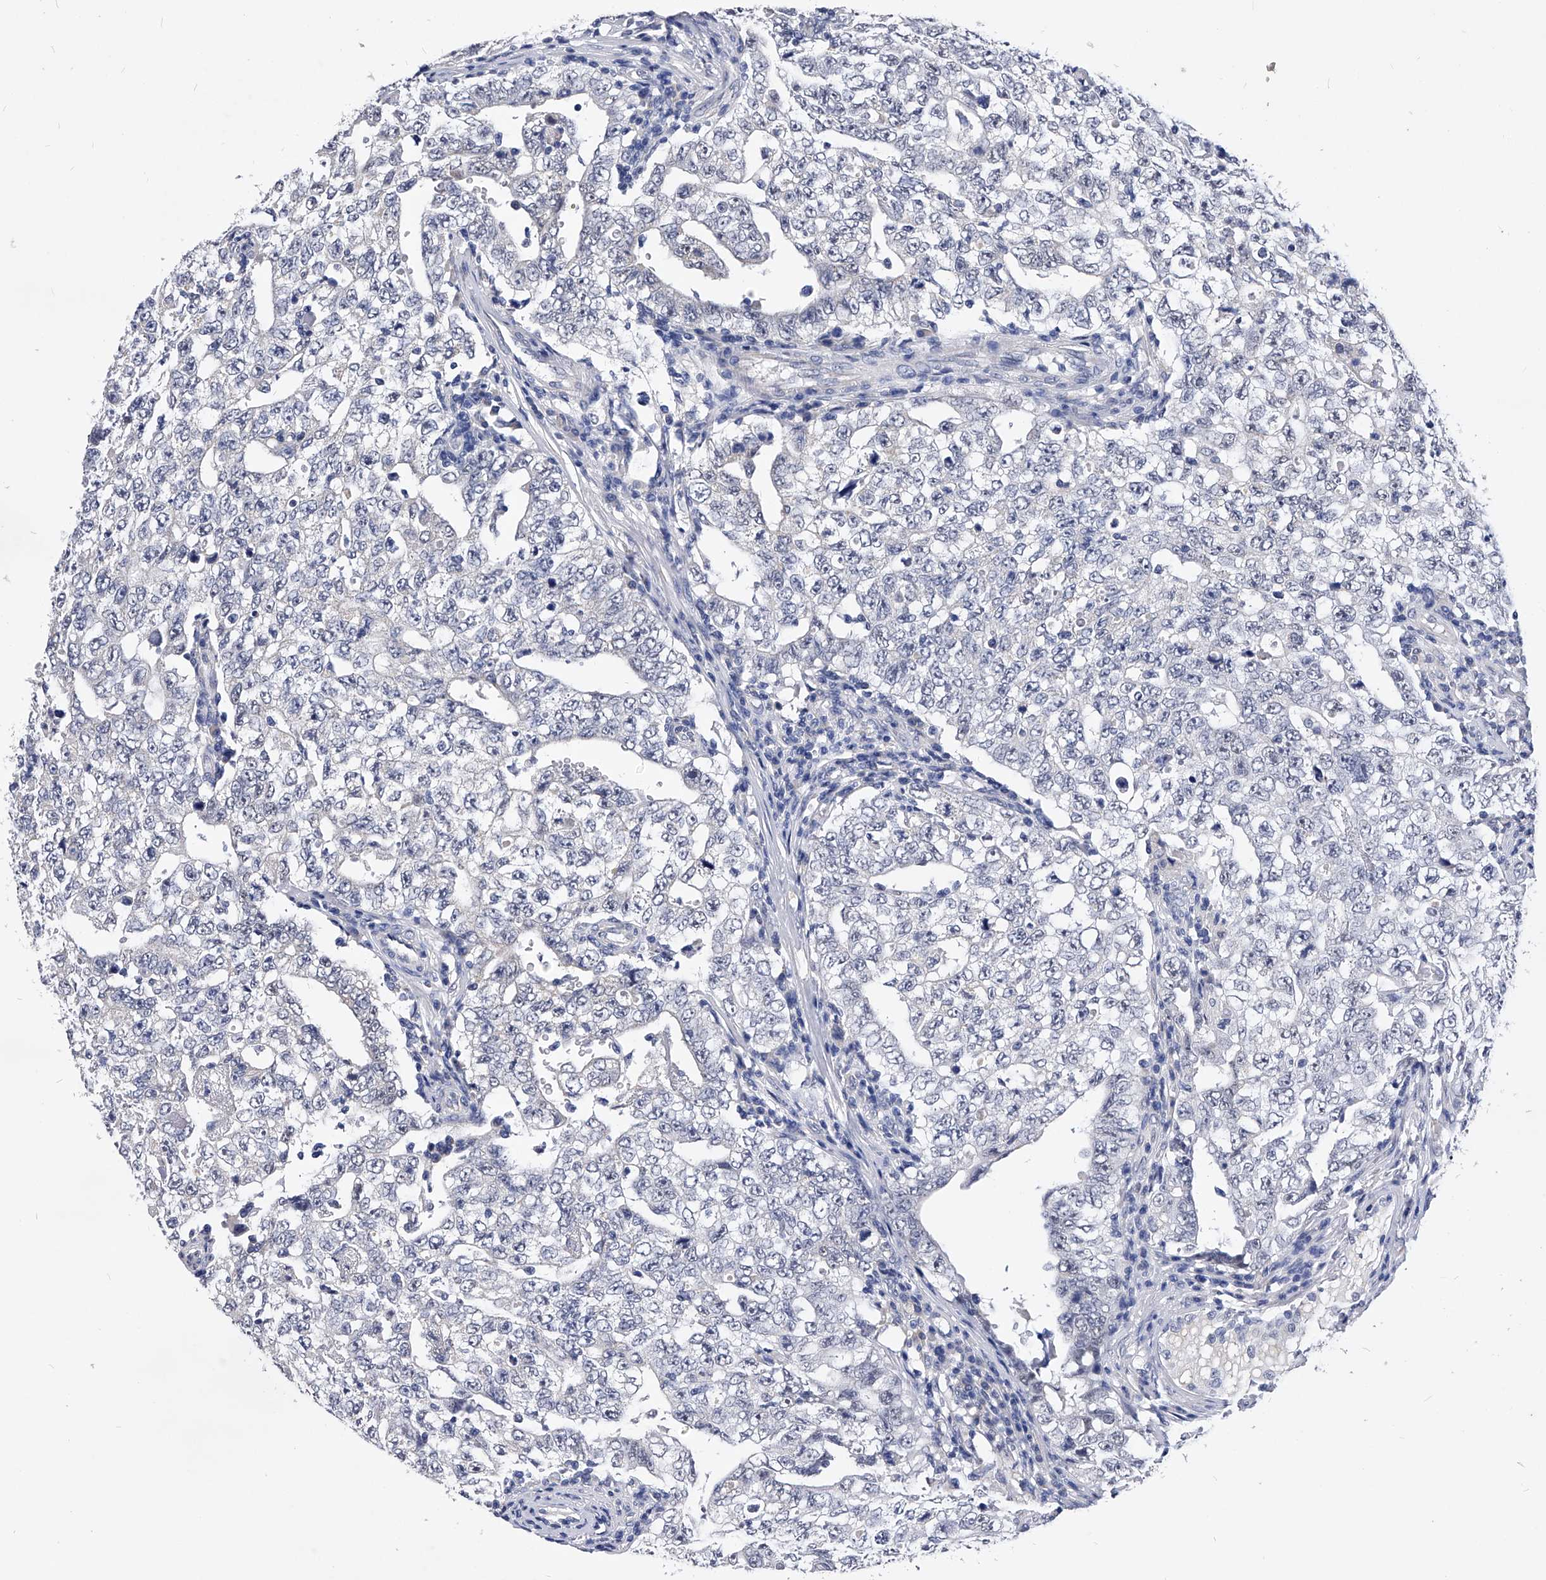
{"staining": {"intensity": "negative", "quantity": "none", "location": "none"}, "tissue": "testis cancer", "cell_type": "Tumor cells", "image_type": "cancer", "snomed": [{"axis": "morphology", "description": "Carcinoma, Embryonal, NOS"}, {"axis": "topography", "description": "Testis"}], "caption": "The immunohistochemistry histopathology image has no significant expression in tumor cells of testis cancer (embryonal carcinoma) tissue.", "gene": "ZNF529", "patient": {"sex": "male", "age": 26}}